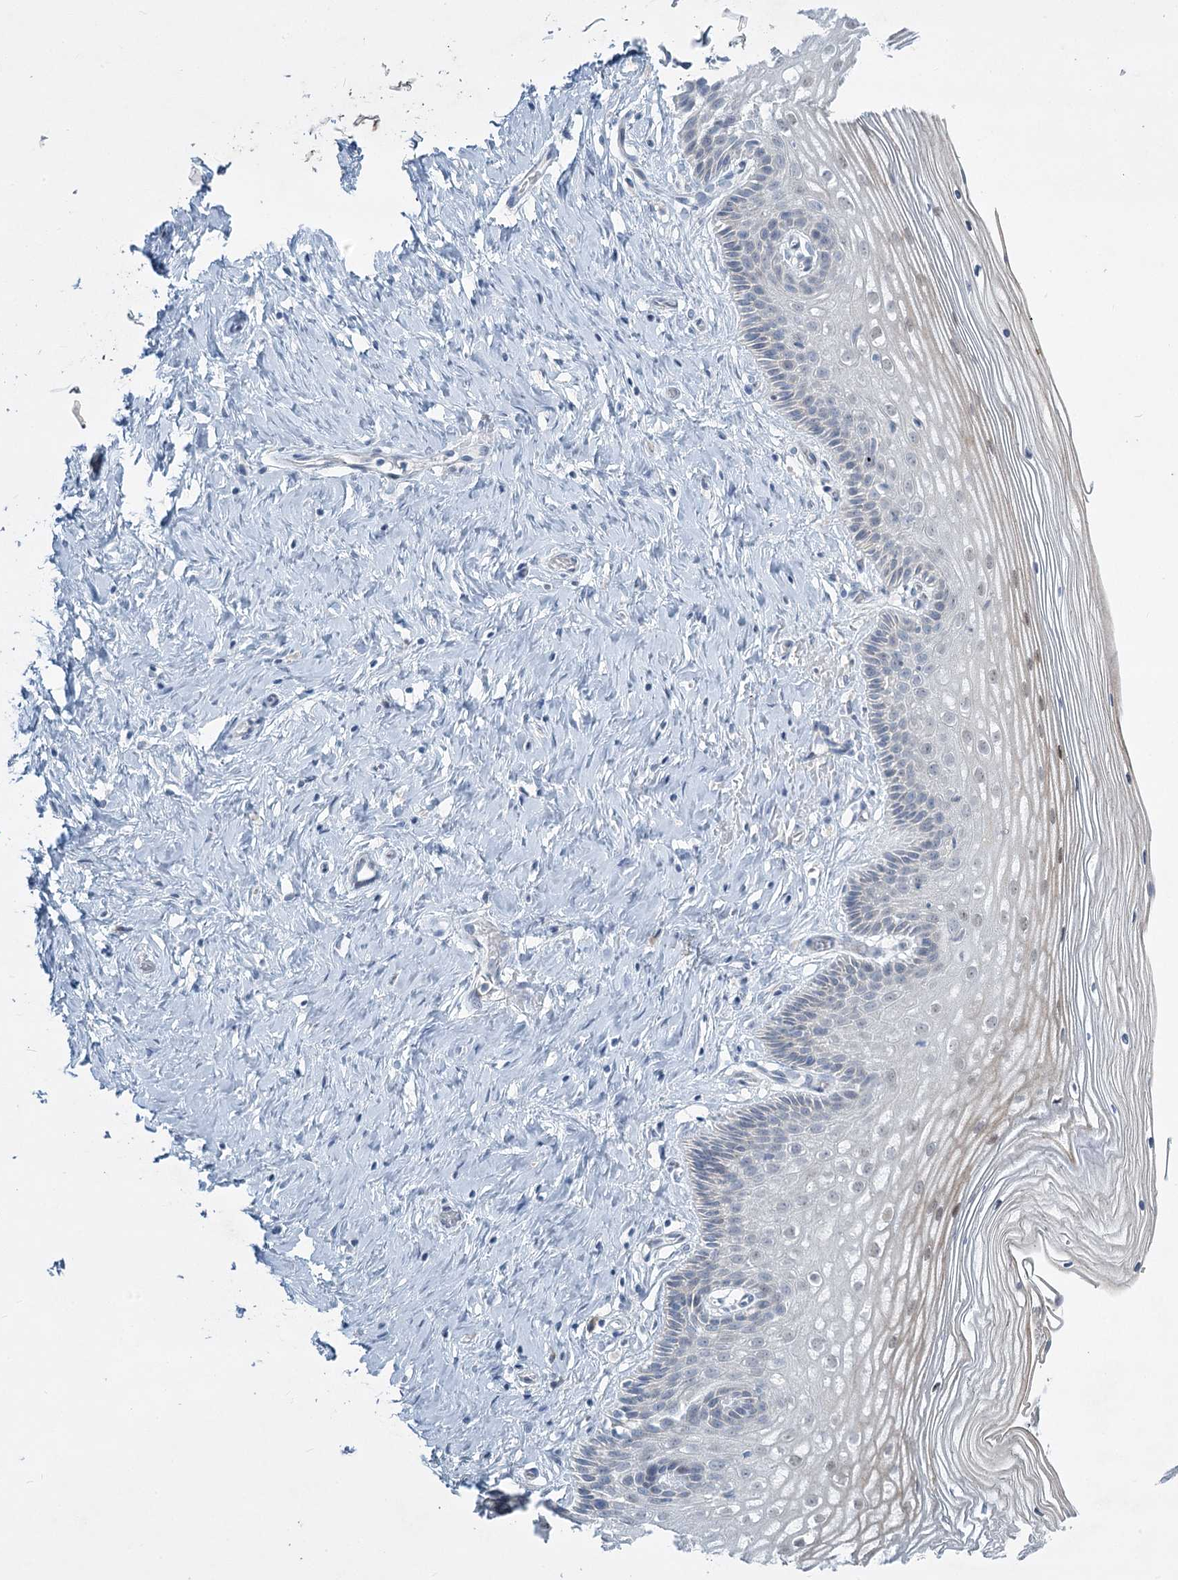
{"staining": {"intensity": "moderate", "quantity": "<25%", "location": "cytoplasmic/membranous"}, "tissue": "cervix", "cell_type": "Glandular cells", "image_type": "normal", "snomed": [{"axis": "morphology", "description": "Normal tissue, NOS"}, {"axis": "topography", "description": "Cervix"}], "caption": "IHC (DAB (3,3'-diaminobenzidine)) staining of normal cervix demonstrates moderate cytoplasmic/membranous protein positivity in approximately <25% of glandular cells. (IHC, brightfield microscopy, high magnification).", "gene": "ABITRAM", "patient": {"sex": "female", "age": 33}}